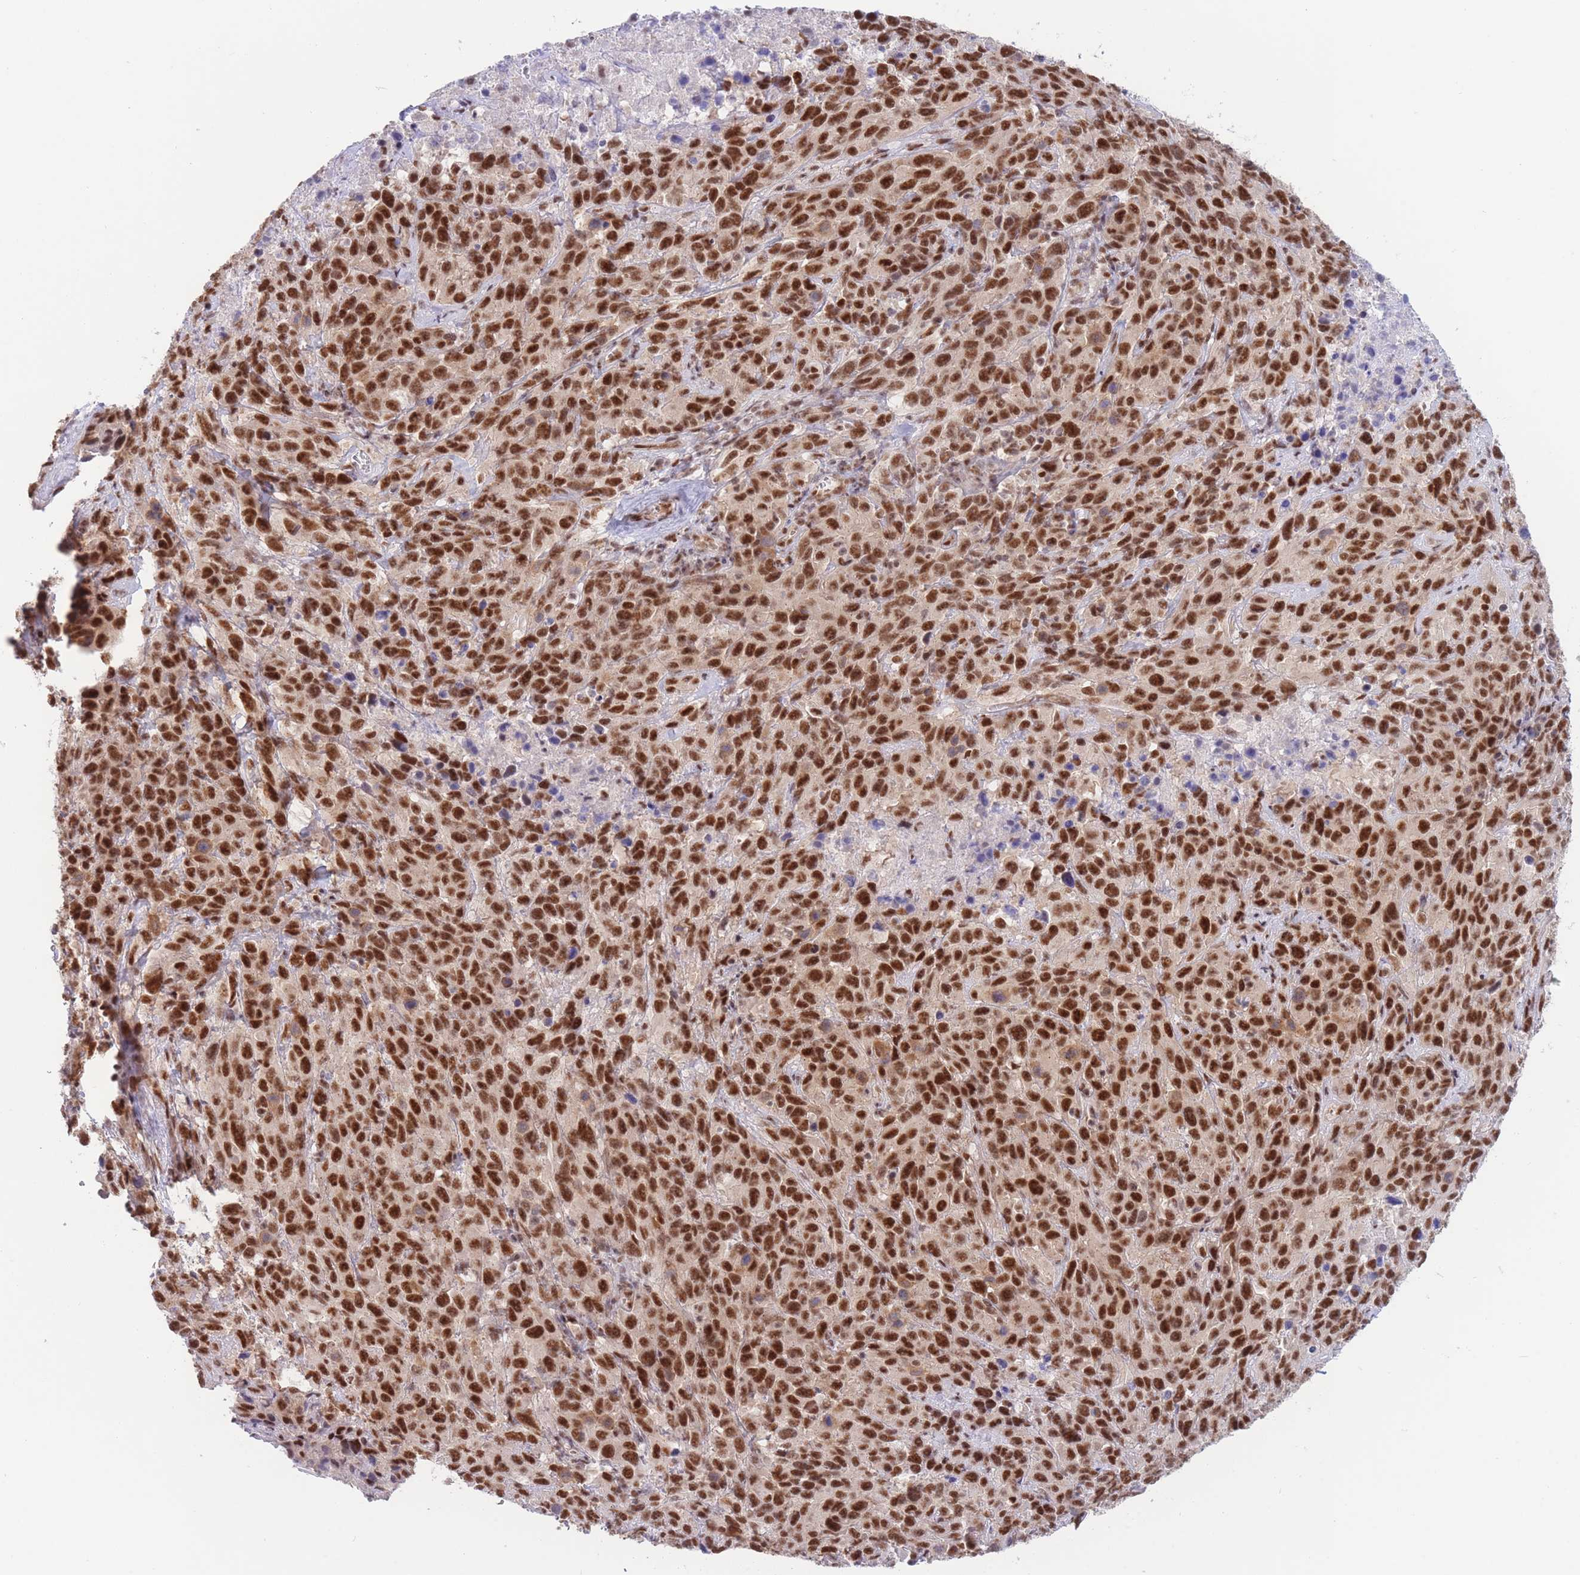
{"staining": {"intensity": "strong", "quantity": ">75%", "location": "nuclear"}, "tissue": "cervical cancer", "cell_type": "Tumor cells", "image_type": "cancer", "snomed": [{"axis": "morphology", "description": "Squamous cell carcinoma, NOS"}, {"axis": "topography", "description": "Cervix"}], "caption": "The immunohistochemical stain labels strong nuclear staining in tumor cells of cervical squamous cell carcinoma tissue.", "gene": "SMAD9", "patient": {"sex": "female", "age": 51}}